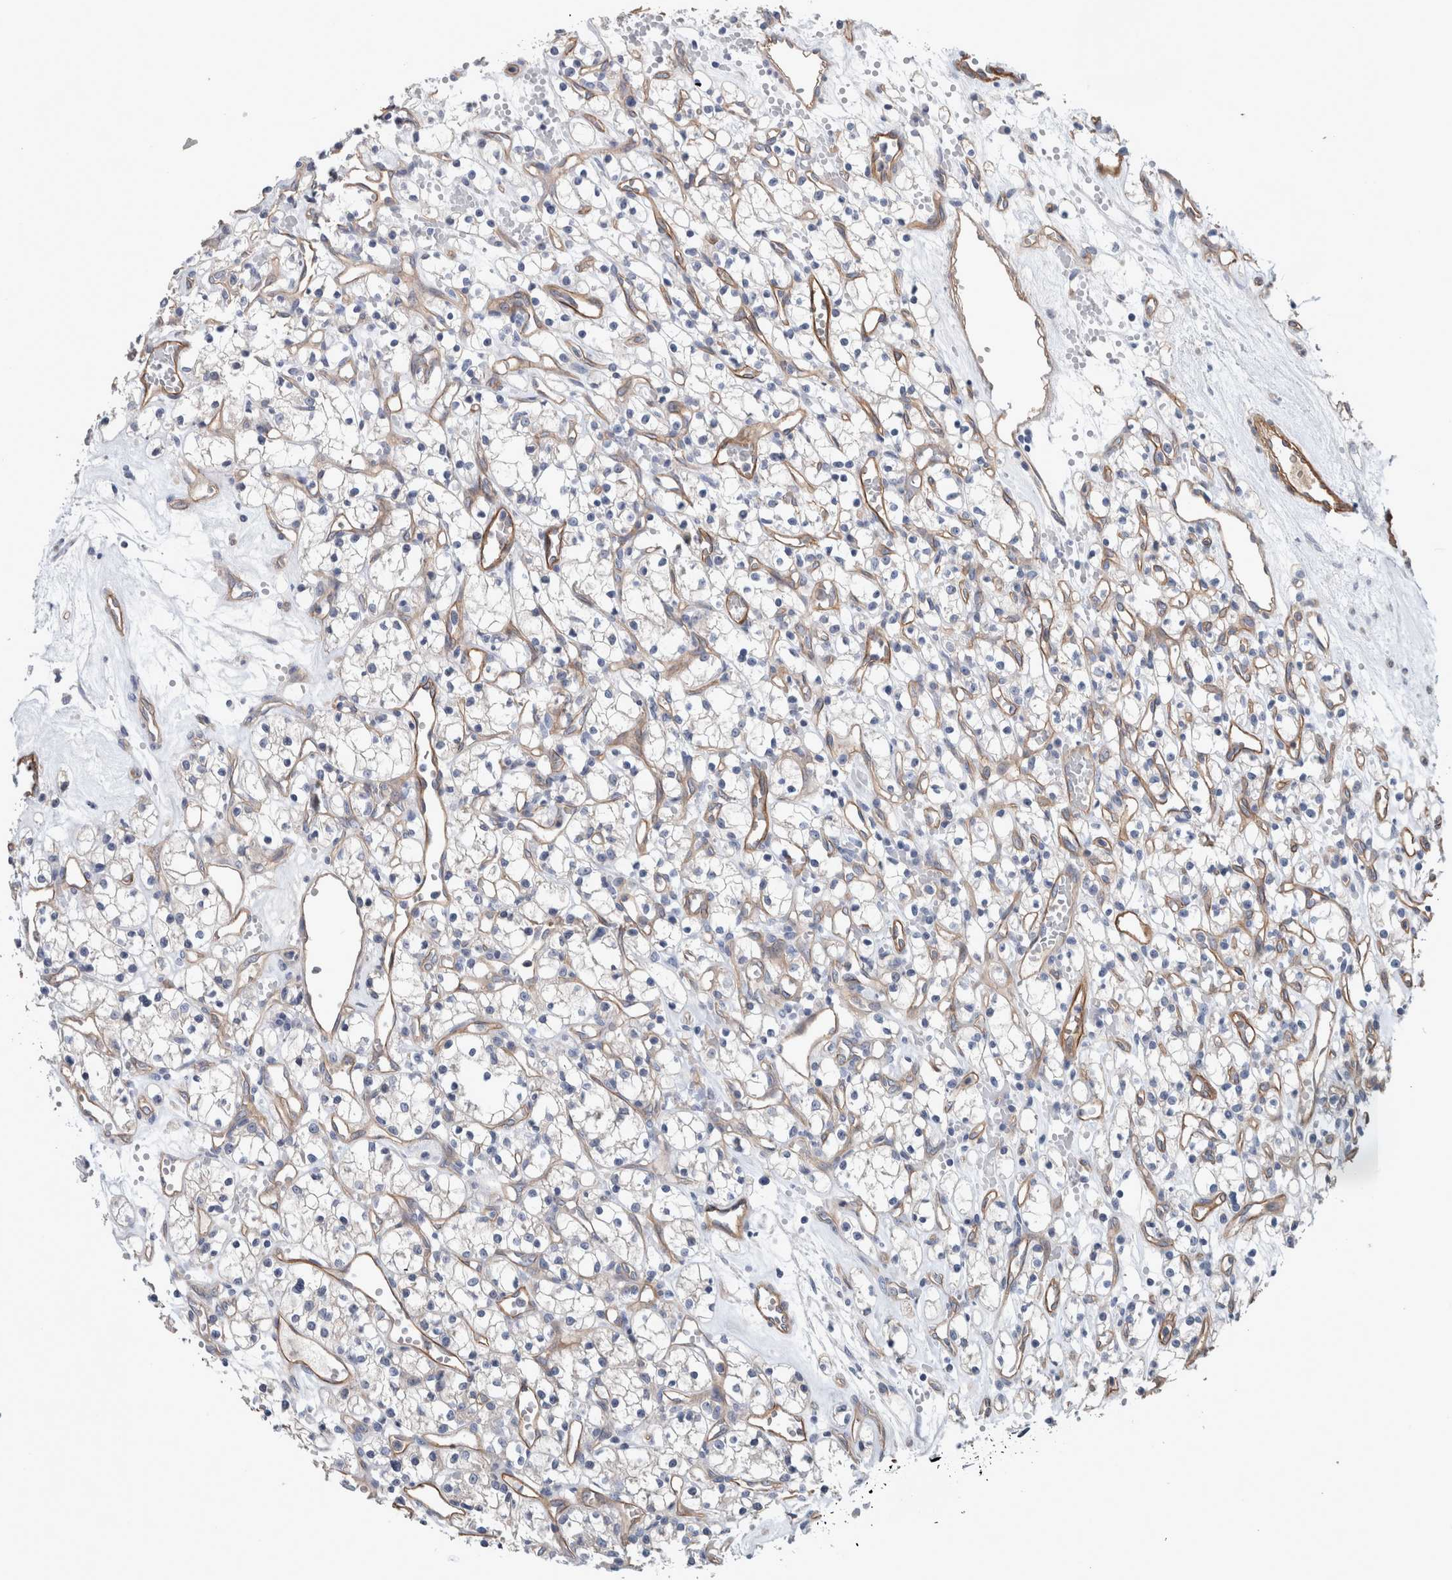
{"staining": {"intensity": "negative", "quantity": "none", "location": "none"}, "tissue": "renal cancer", "cell_type": "Tumor cells", "image_type": "cancer", "snomed": [{"axis": "morphology", "description": "Adenocarcinoma, NOS"}, {"axis": "topography", "description": "Kidney"}], "caption": "This is an immunohistochemistry histopathology image of human adenocarcinoma (renal). There is no staining in tumor cells.", "gene": "BCAM", "patient": {"sex": "female", "age": 59}}